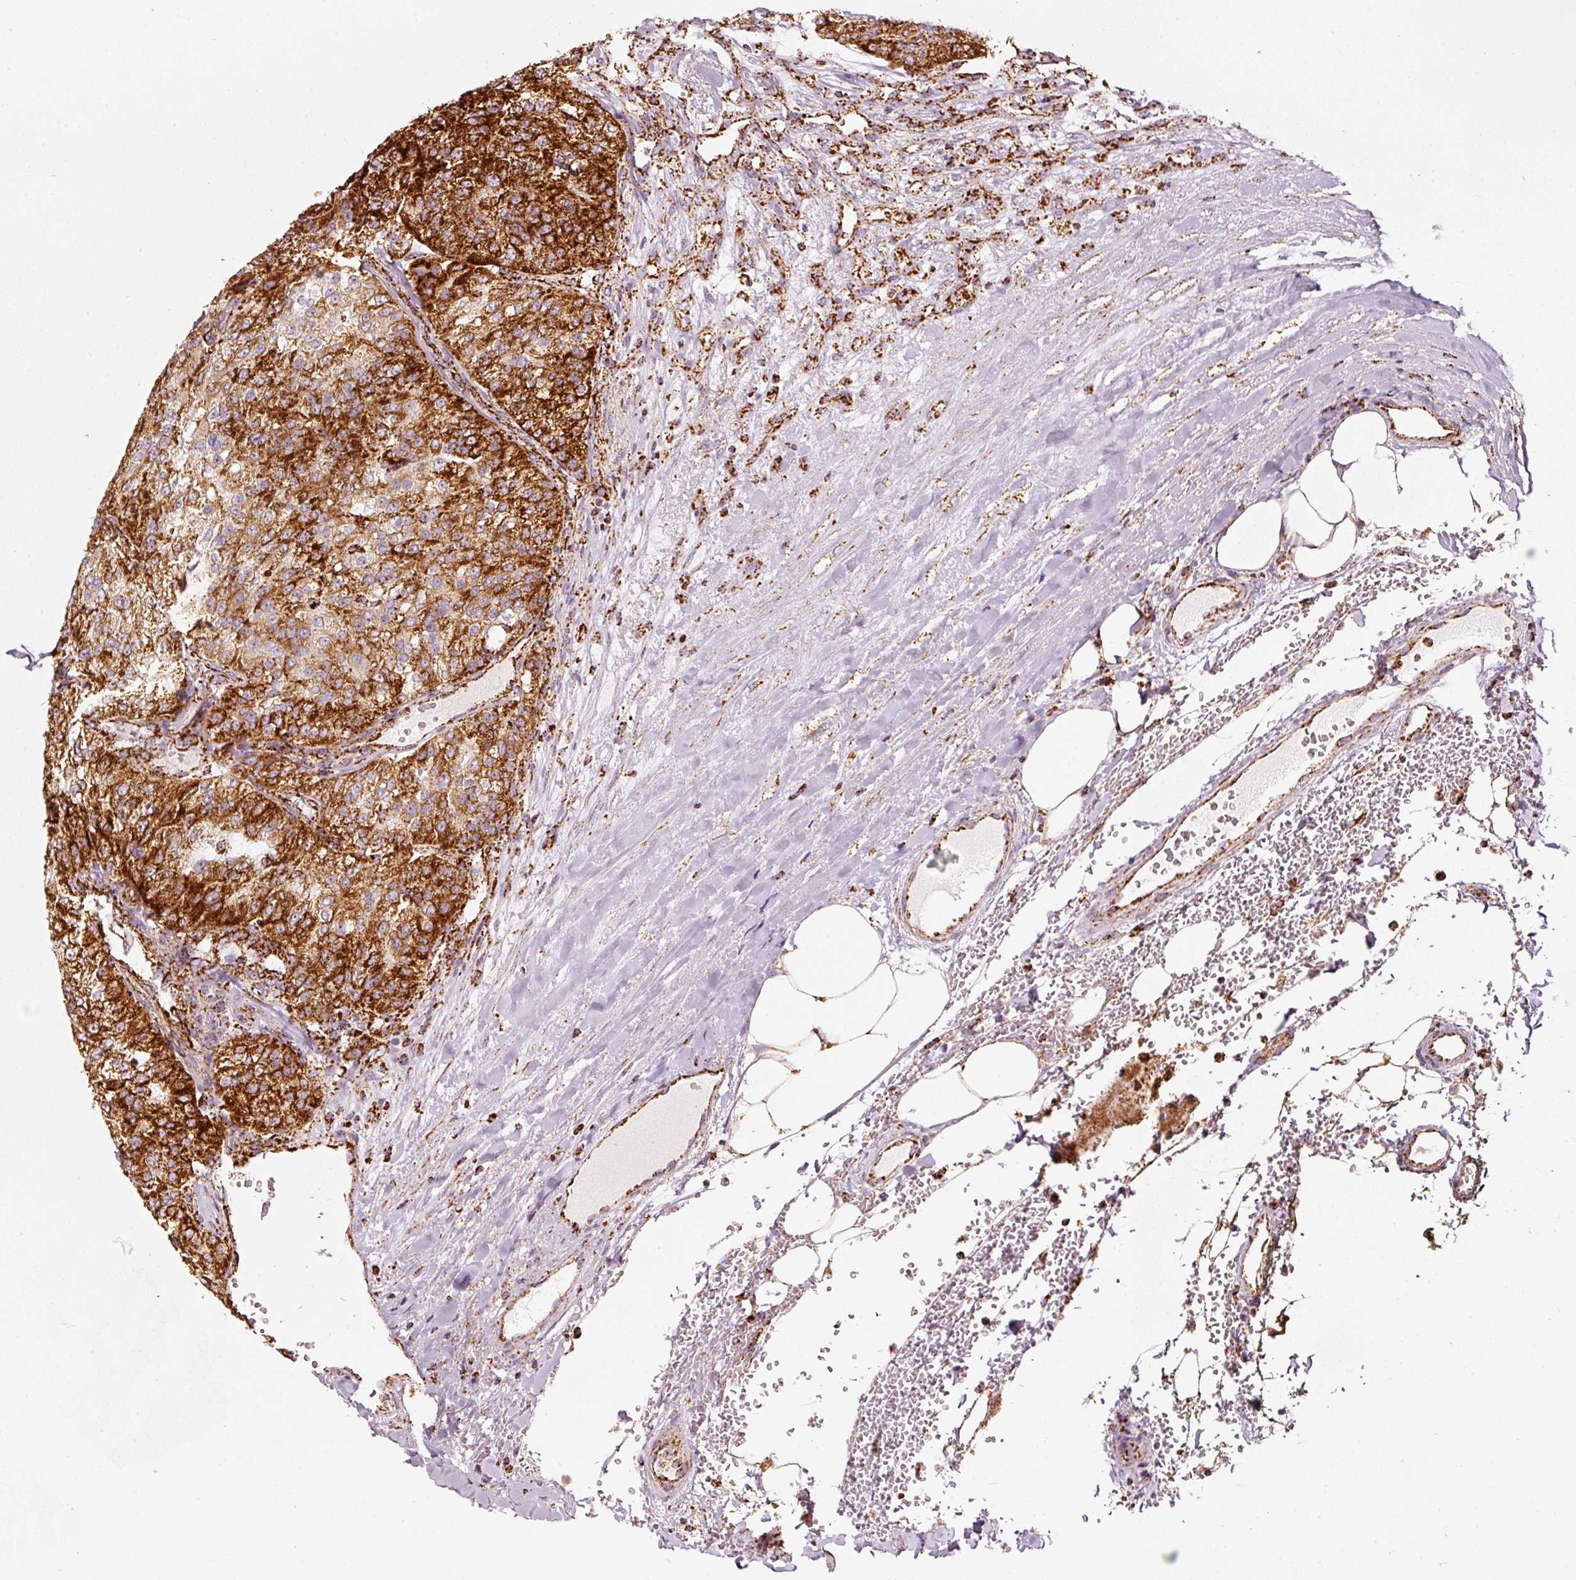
{"staining": {"intensity": "strong", "quantity": ">75%", "location": "cytoplasmic/membranous"}, "tissue": "renal cancer", "cell_type": "Tumor cells", "image_type": "cancer", "snomed": [{"axis": "morphology", "description": "Adenocarcinoma, NOS"}, {"axis": "topography", "description": "Kidney"}], "caption": "Immunohistochemical staining of renal cancer displays high levels of strong cytoplasmic/membranous protein expression in about >75% of tumor cells.", "gene": "MT-CO2", "patient": {"sex": "female", "age": 63}}